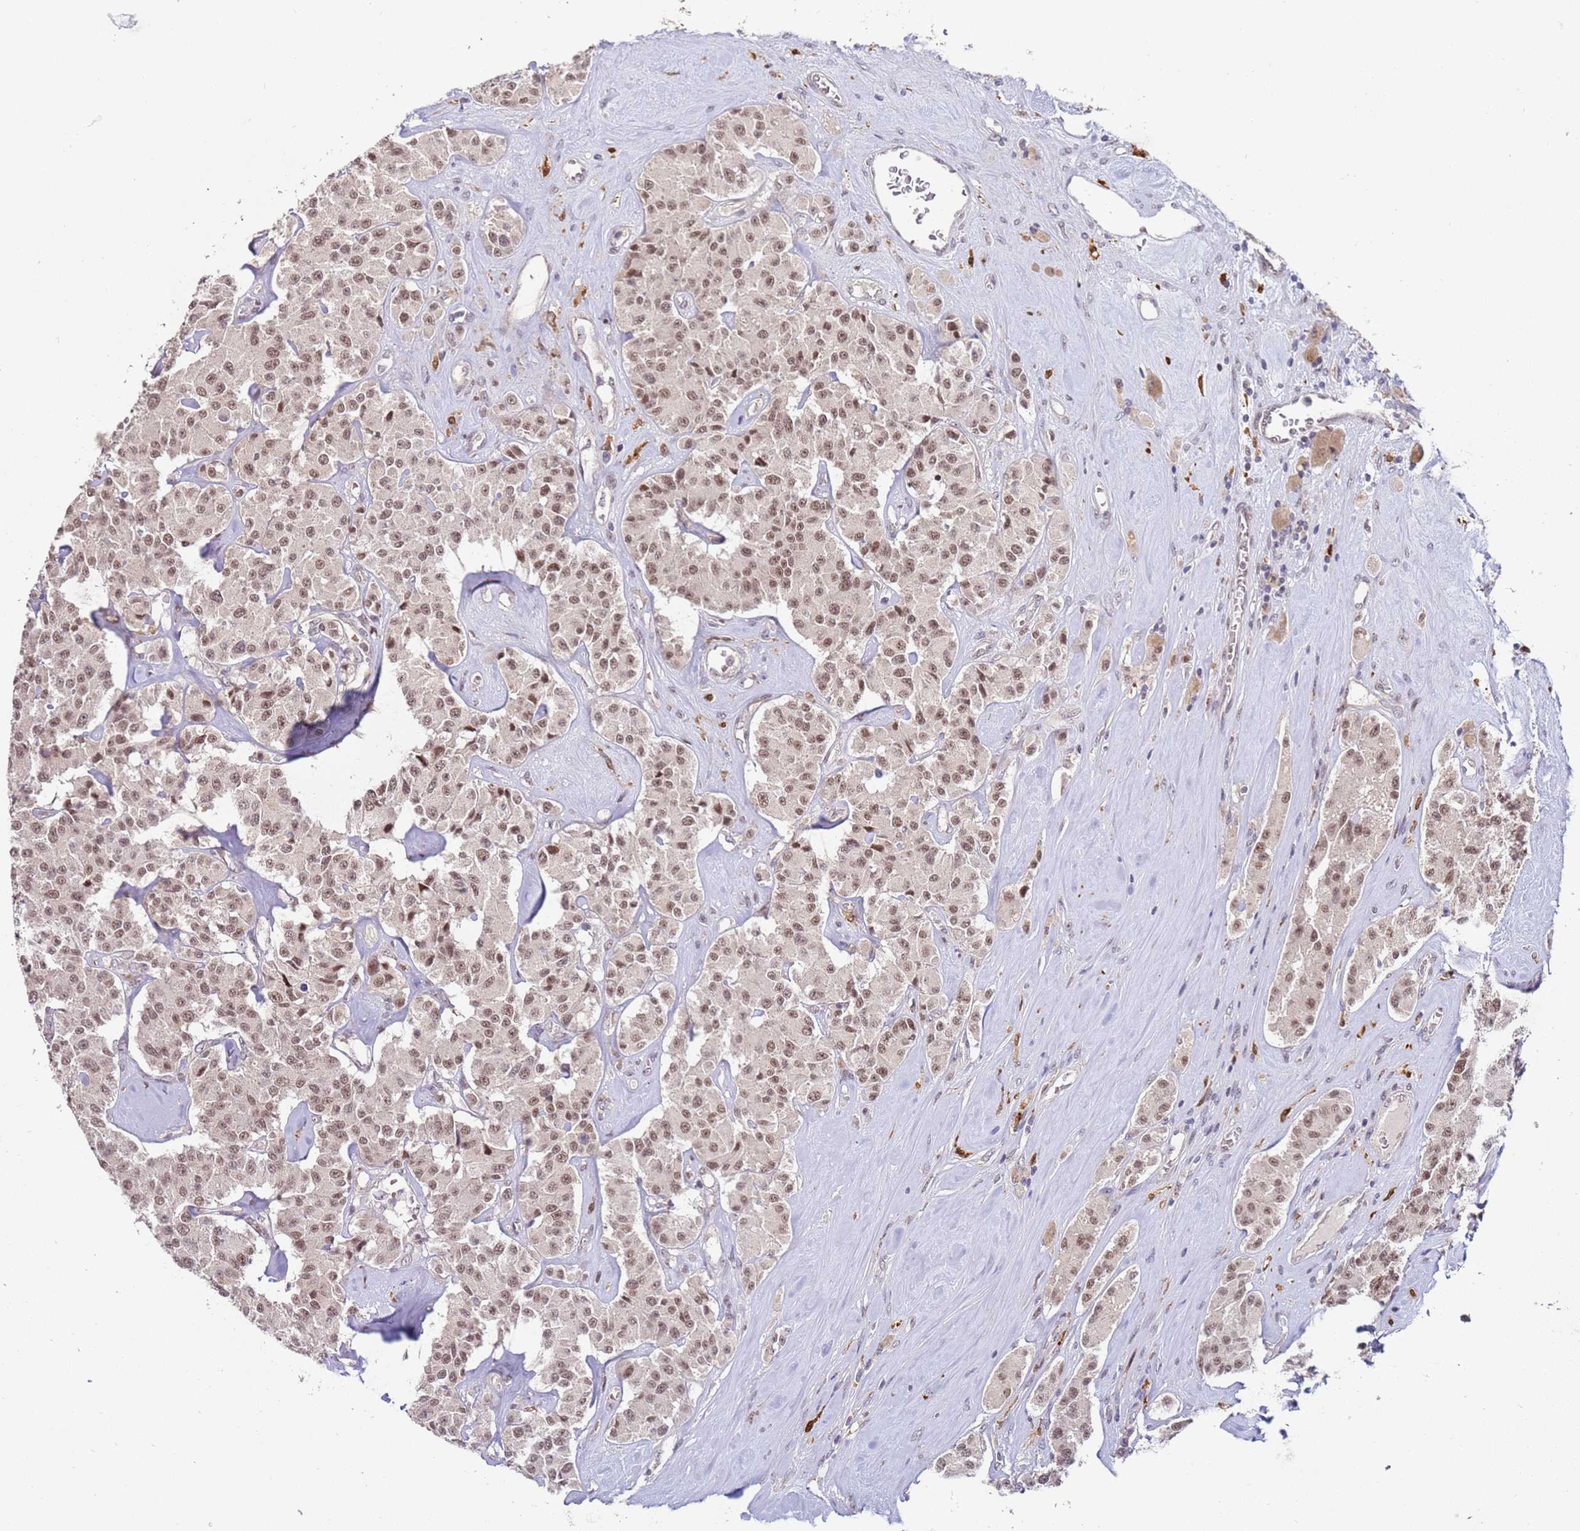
{"staining": {"intensity": "moderate", "quantity": ">75%", "location": "nuclear"}, "tissue": "carcinoid", "cell_type": "Tumor cells", "image_type": "cancer", "snomed": [{"axis": "morphology", "description": "Carcinoid, malignant, NOS"}, {"axis": "topography", "description": "Pancreas"}], "caption": "Immunohistochemistry photomicrograph of malignant carcinoid stained for a protein (brown), which demonstrates medium levels of moderate nuclear positivity in about >75% of tumor cells.", "gene": "LGALSL", "patient": {"sex": "male", "age": 41}}